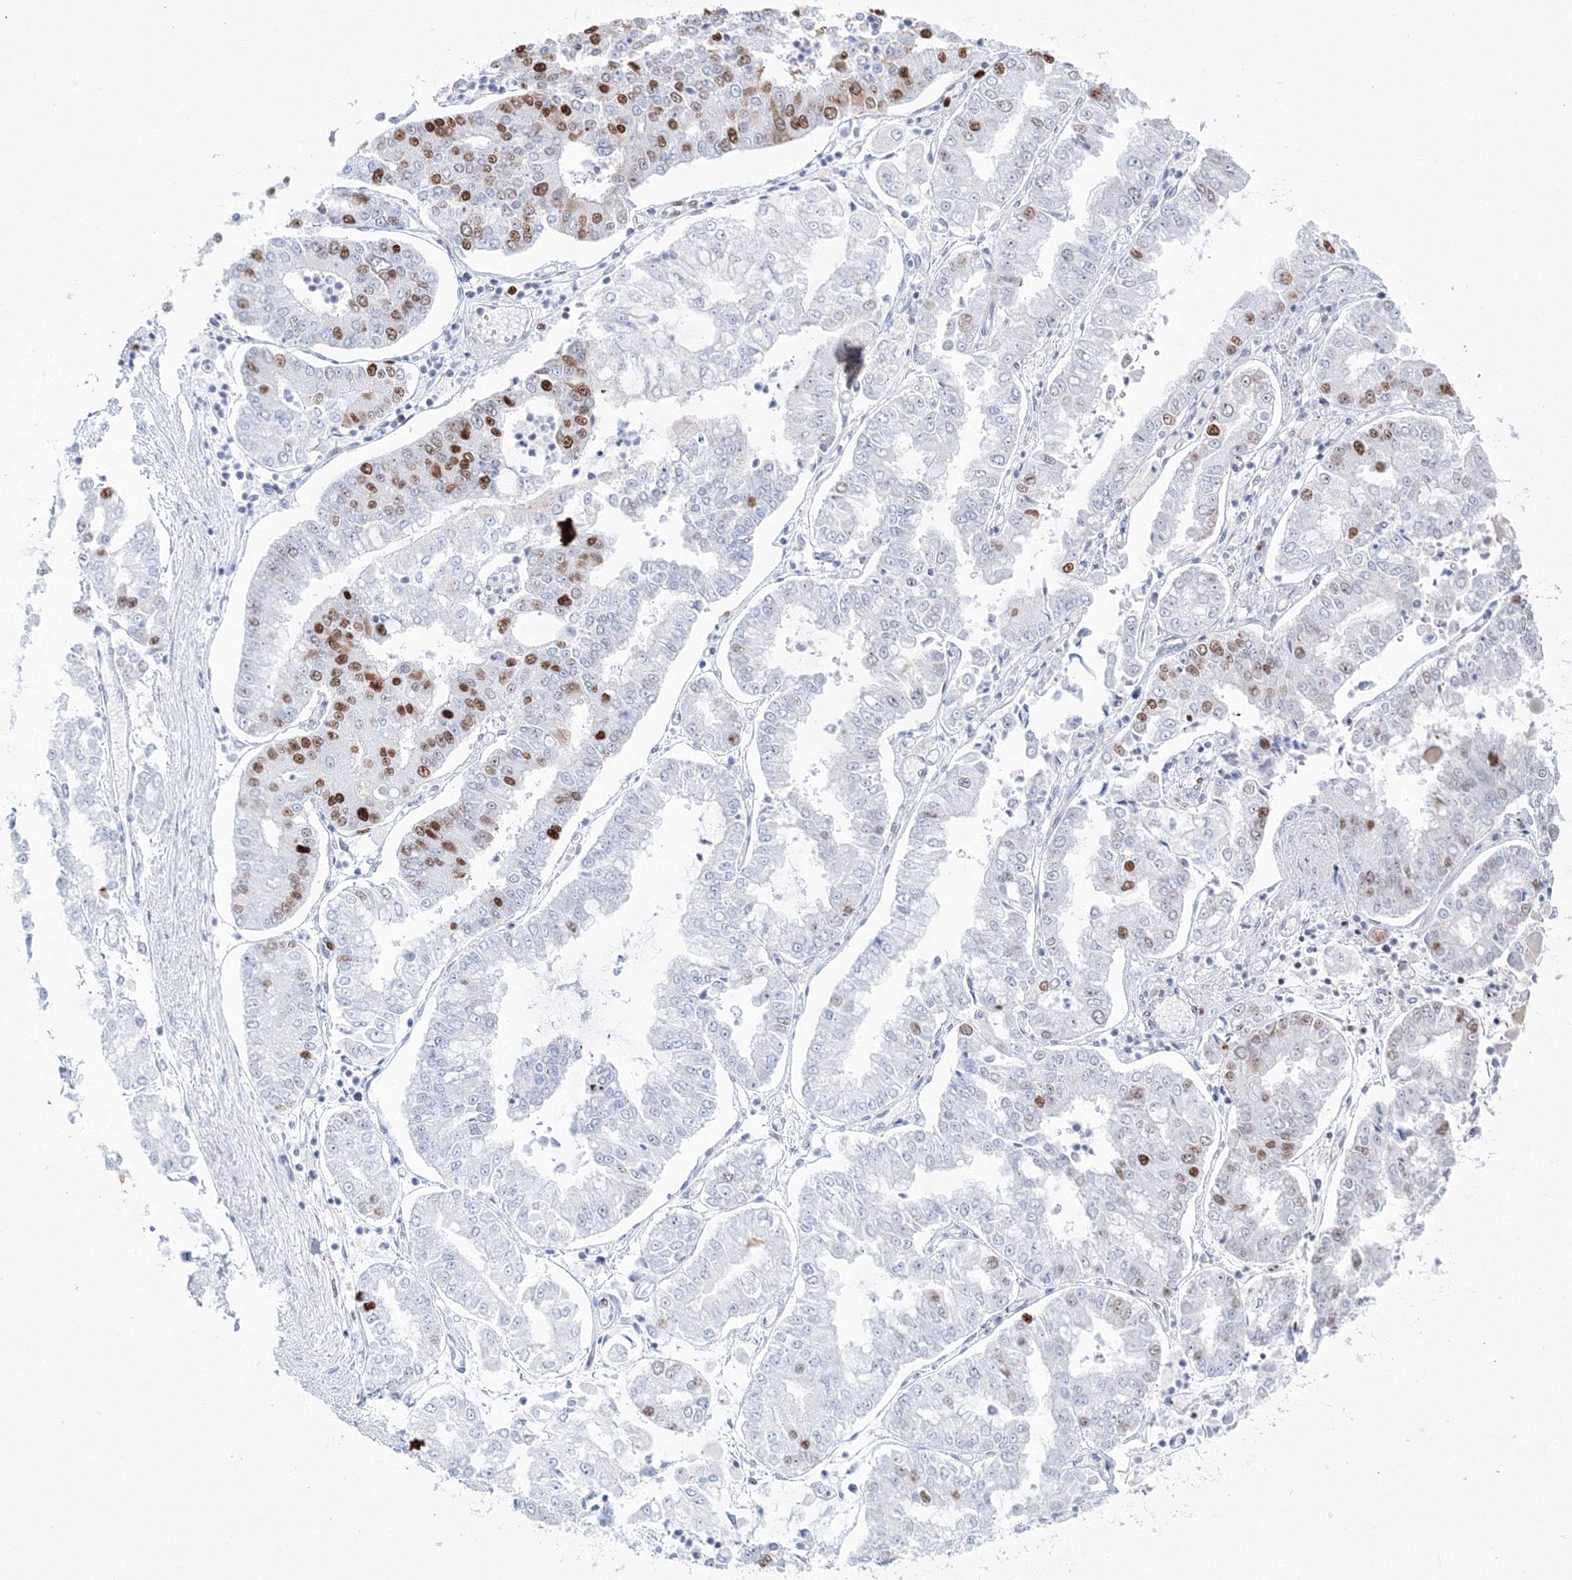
{"staining": {"intensity": "strong", "quantity": "<25%", "location": "nuclear"}, "tissue": "stomach cancer", "cell_type": "Tumor cells", "image_type": "cancer", "snomed": [{"axis": "morphology", "description": "Adenocarcinoma, NOS"}, {"axis": "topography", "description": "Stomach"}], "caption": "An IHC micrograph of neoplastic tissue is shown. Protein staining in brown shows strong nuclear positivity in stomach cancer within tumor cells.", "gene": "LIG1", "patient": {"sex": "male", "age": 76}}